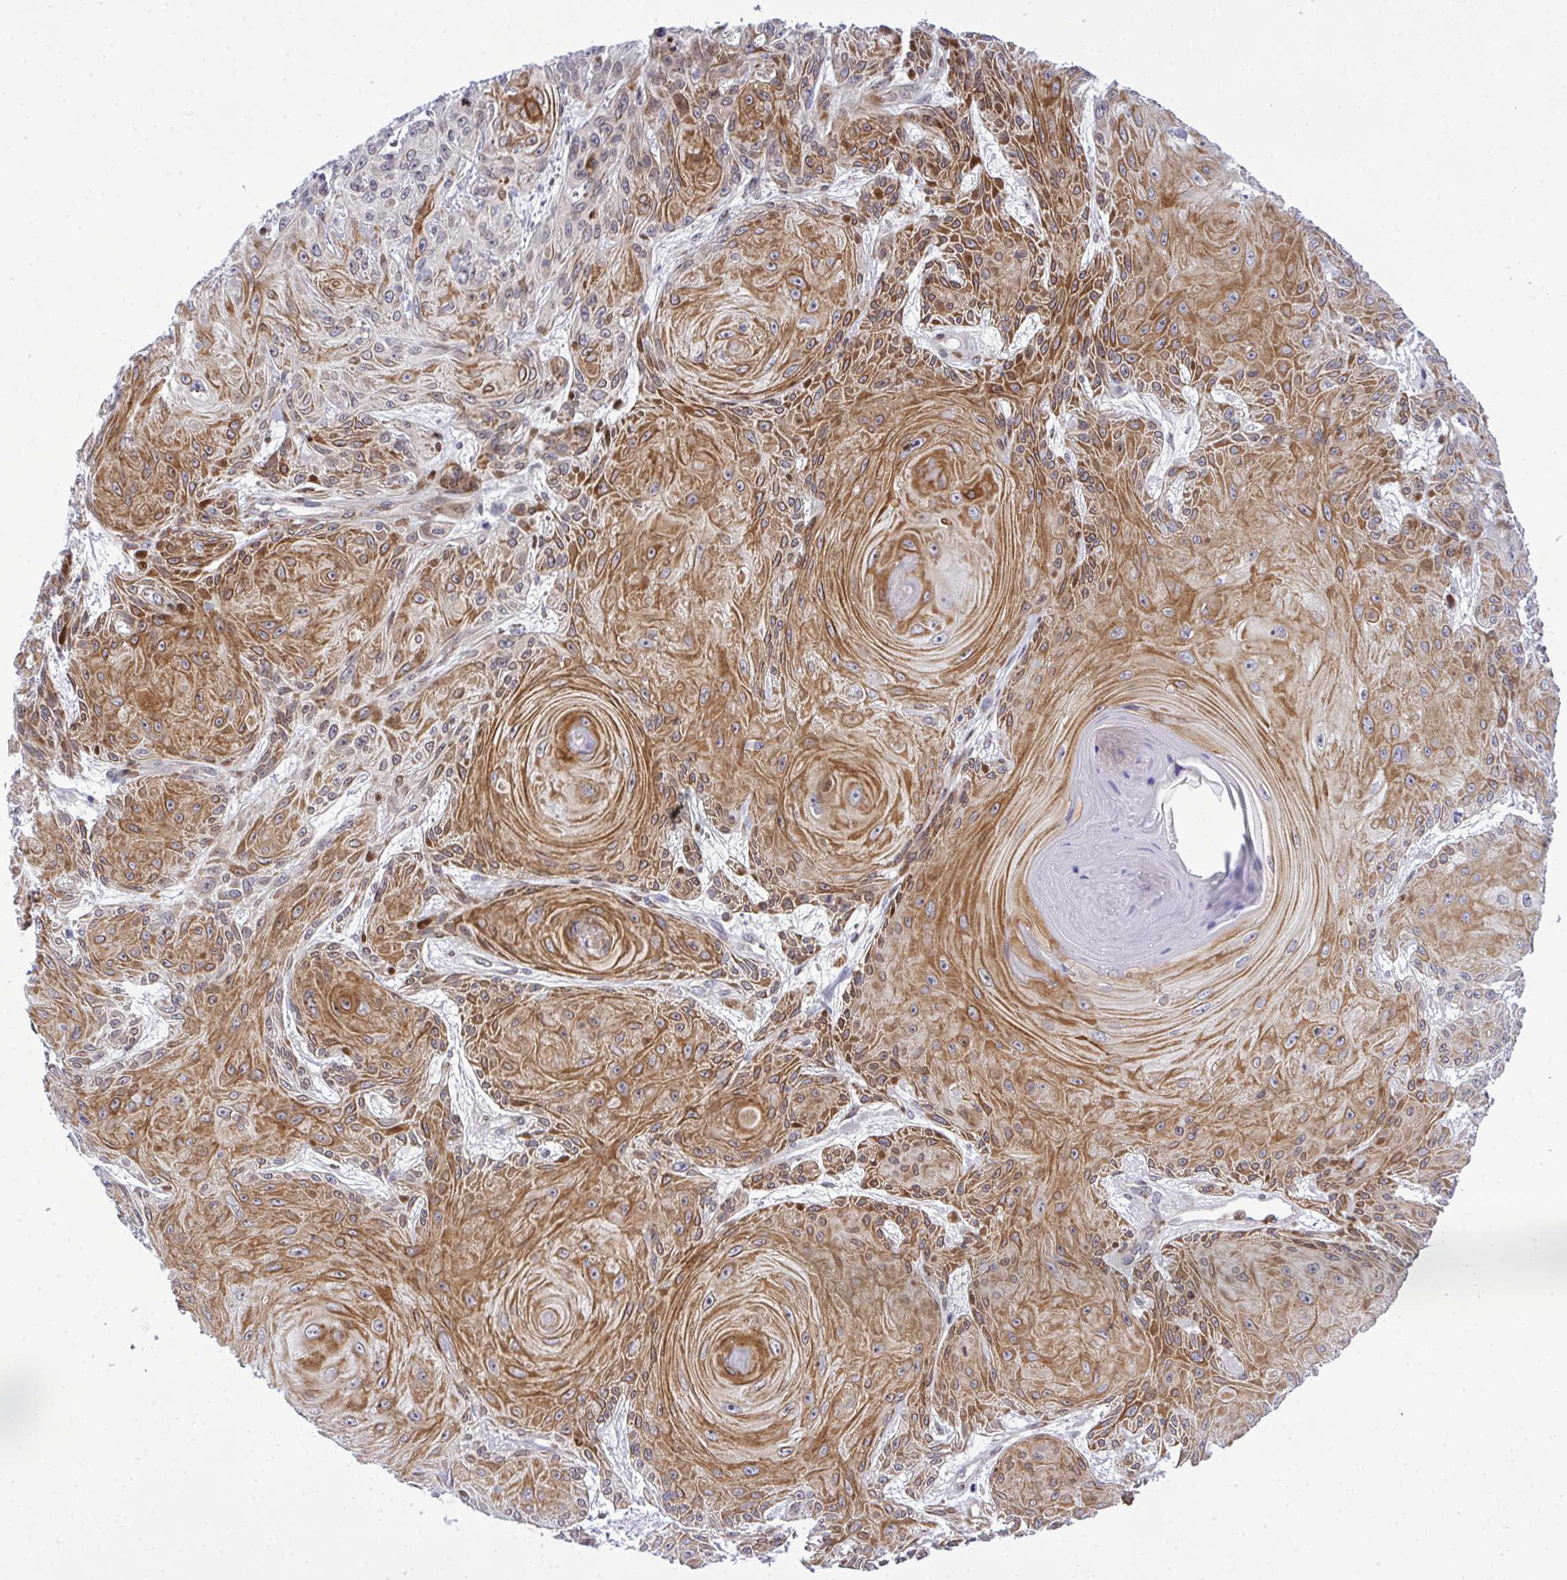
{"staining": {"intensity": "strong", "quantity": ">75%", "location": "cytoplasmic/membranous"}, "tissue": "skin cancer", "cell_type": "Tumor cells", "image_type": "cancer", "snomed": [{"axis": "morphology", "description": "Squamous cell carcinoma, NOS"}, {"axis": "topography", "description": "Skin"}], "caption": "Strong cytoplasmic/membranous positivity for a protein is present in approximately >75% of tumor cells of squamous cell carcinoma (skin) using immunohistochemistry.", "gene": "CASTOR2", "patient": {"sex": "male", "age": 88}}